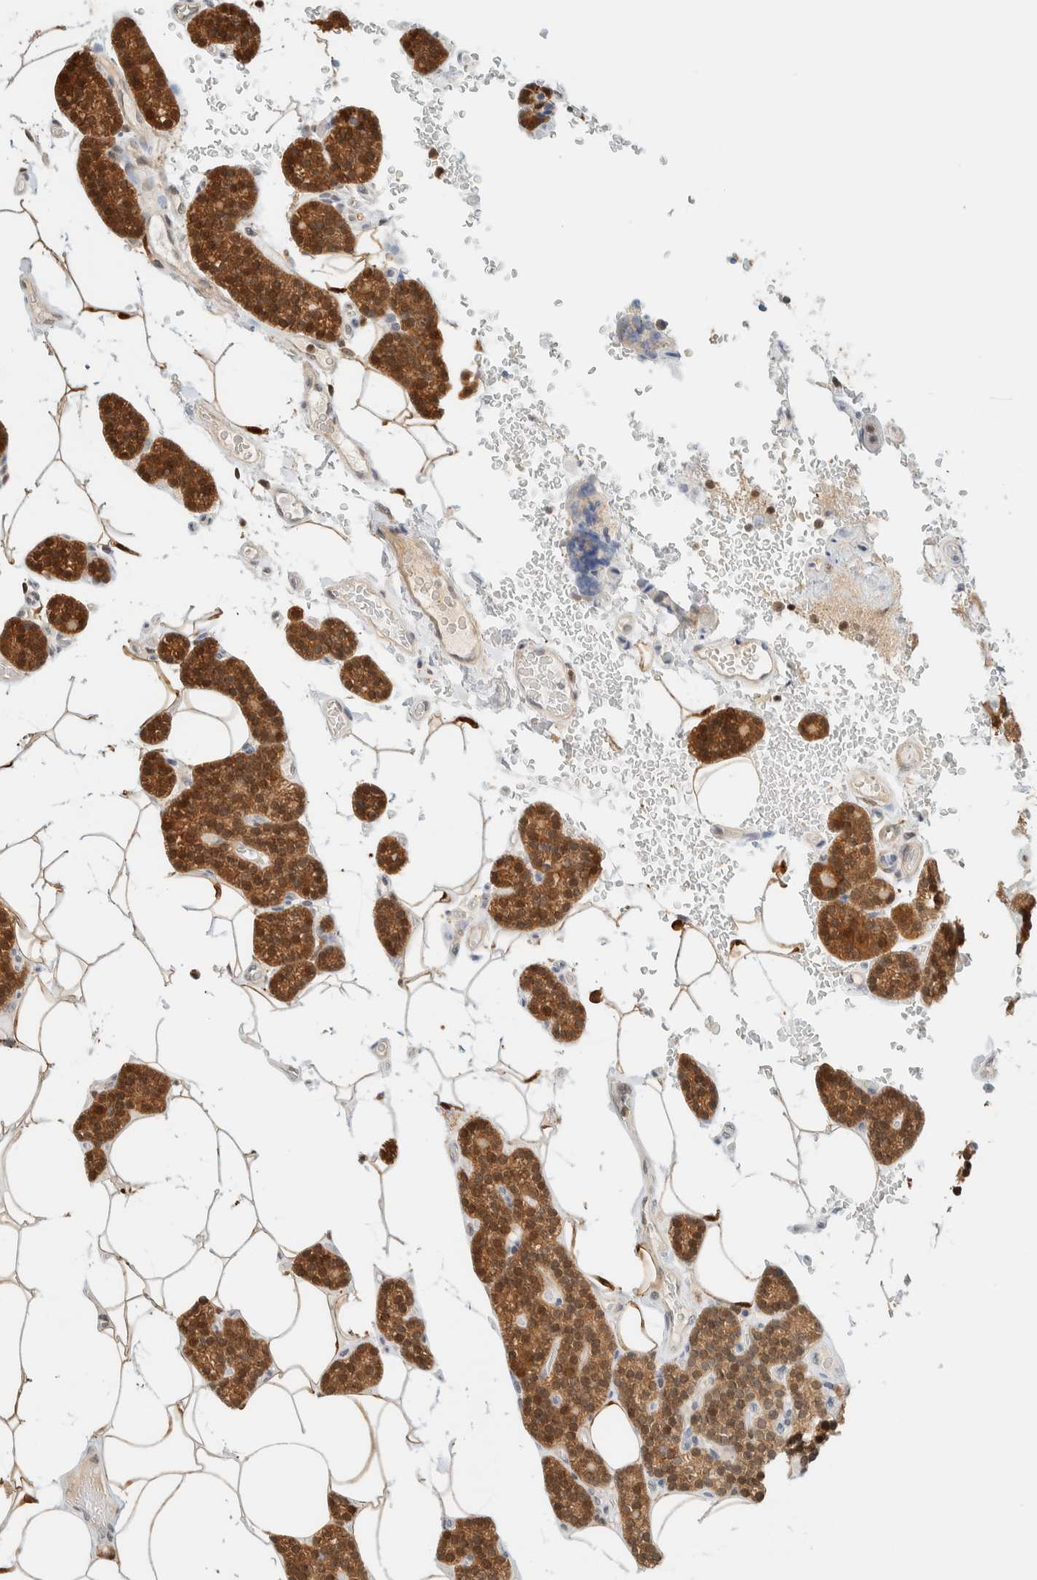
{"staining": {"intensity": "strong", "quantity": ">75%", "location": "cytoplasmic/membranous,nuclear"}, "tissue": "parathyroid gland", "cell_type": "Glandular cells", "image_type": "normal", "snomed": [{"axis": "morphology", "description": "Normal tissue, NOS"}, {"axis": "topography", "description": "Parathyroid gland"}], "caption": "Protein expression analysis of unremarkable parathyroid gland demonstrates strong cytoplasmic/membranous,nuclear staining in about >75% of glandular cells.", "gene": "ZBTB37", "patient": {"sex": "male", "age": 52}}